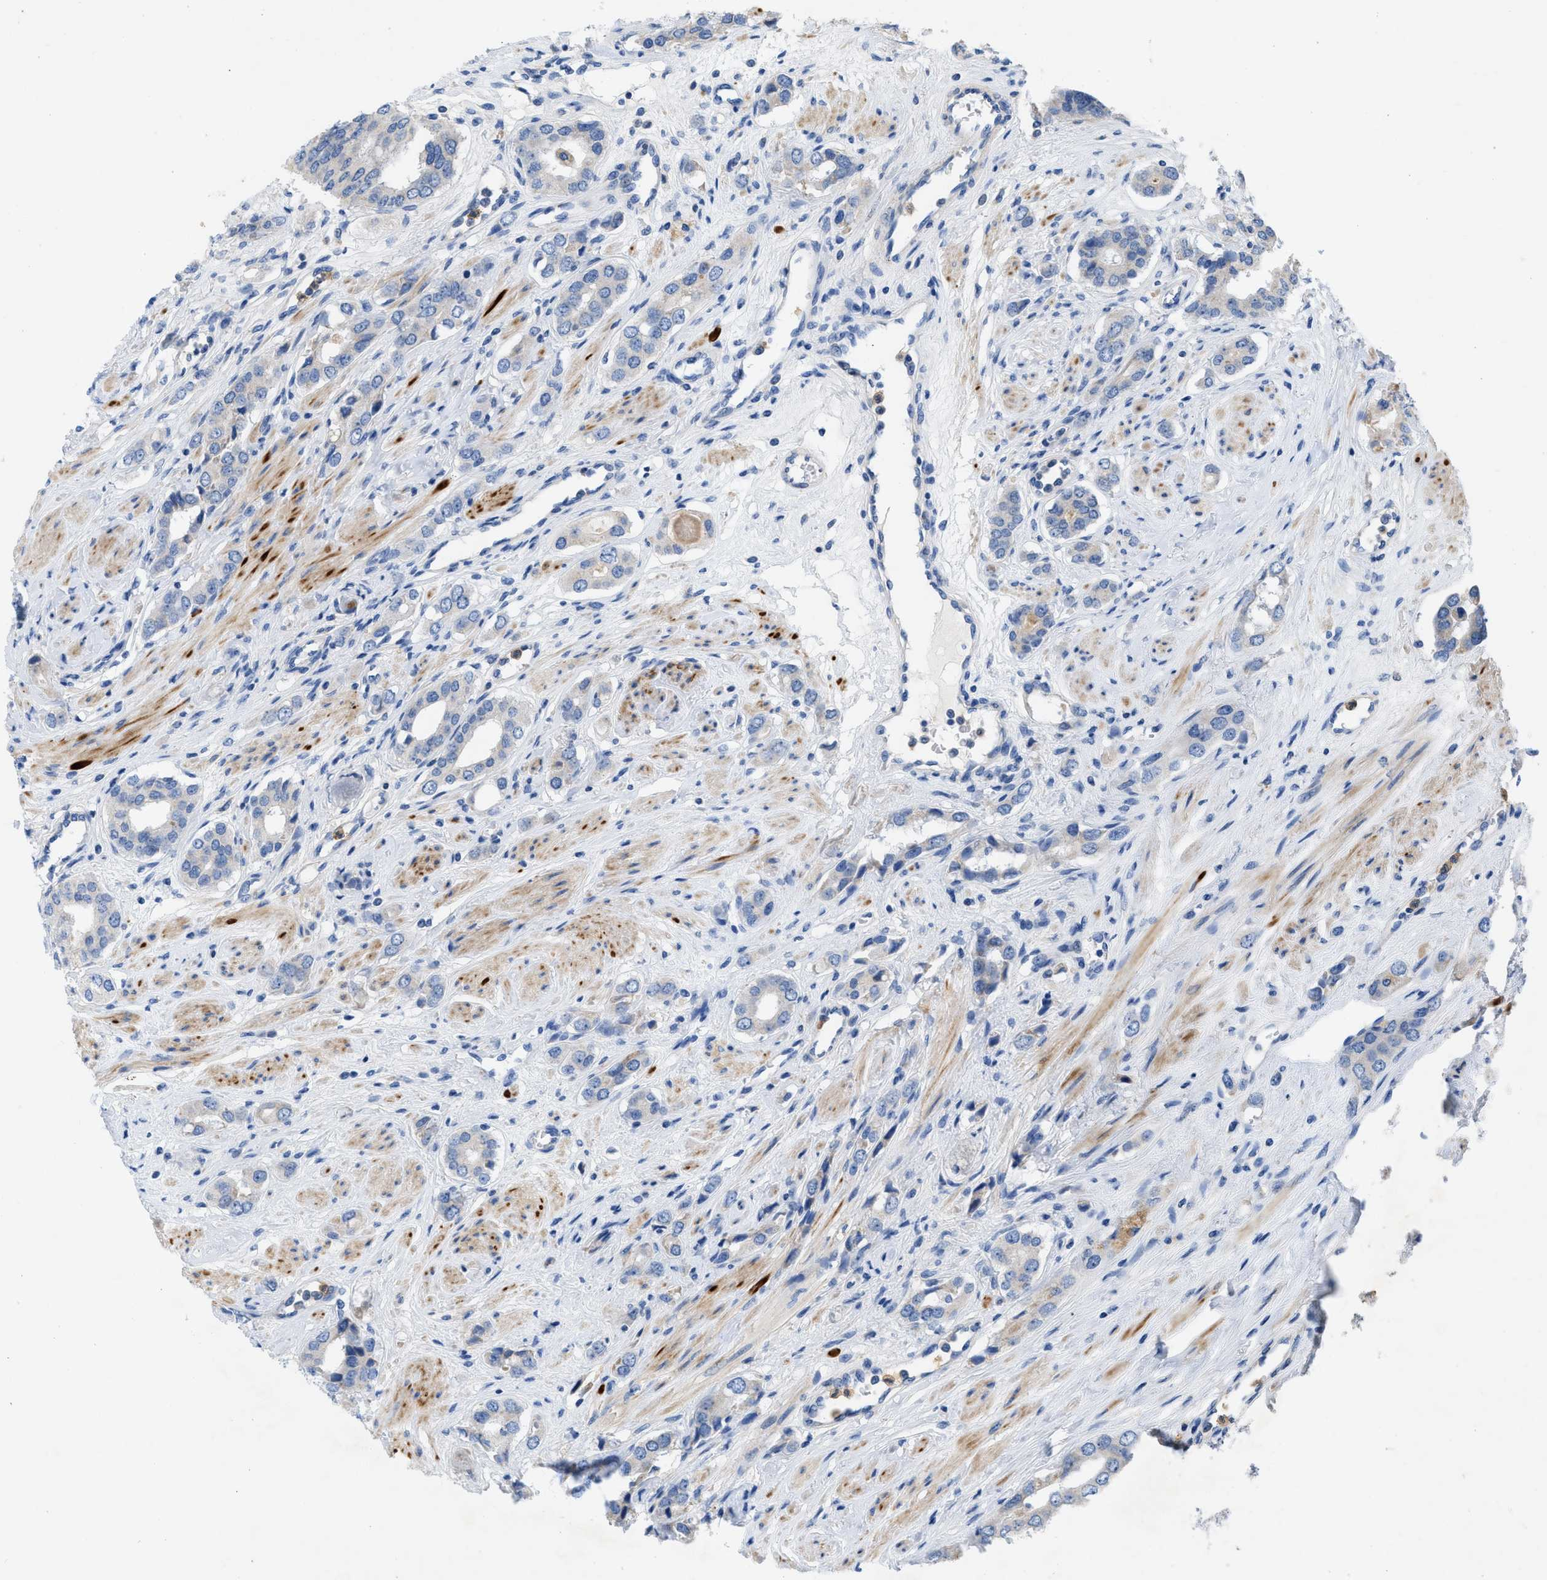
{"staining": {"intensity": "negative", "quantity": "none", "location": "none"}, "tissue": "prostate cancer", "cell_type": "Tumor cells", "image_type": "cancer", "snomed": [{"axis": "morphology", "description": "Adenocarcinoma, High grade"}, {"axis": "topography", "description": "Prostate"}], "caption": "A histopathology image of prostate adenocarcinoma (high-grade) stained for a protein displays no brown staining in tumor cells. (Immunohistochemistry (ihc), brightfield microscopy, high magnification).", "gene": "PLPPR5", "patient": {"sex": "male", "age": 52}}